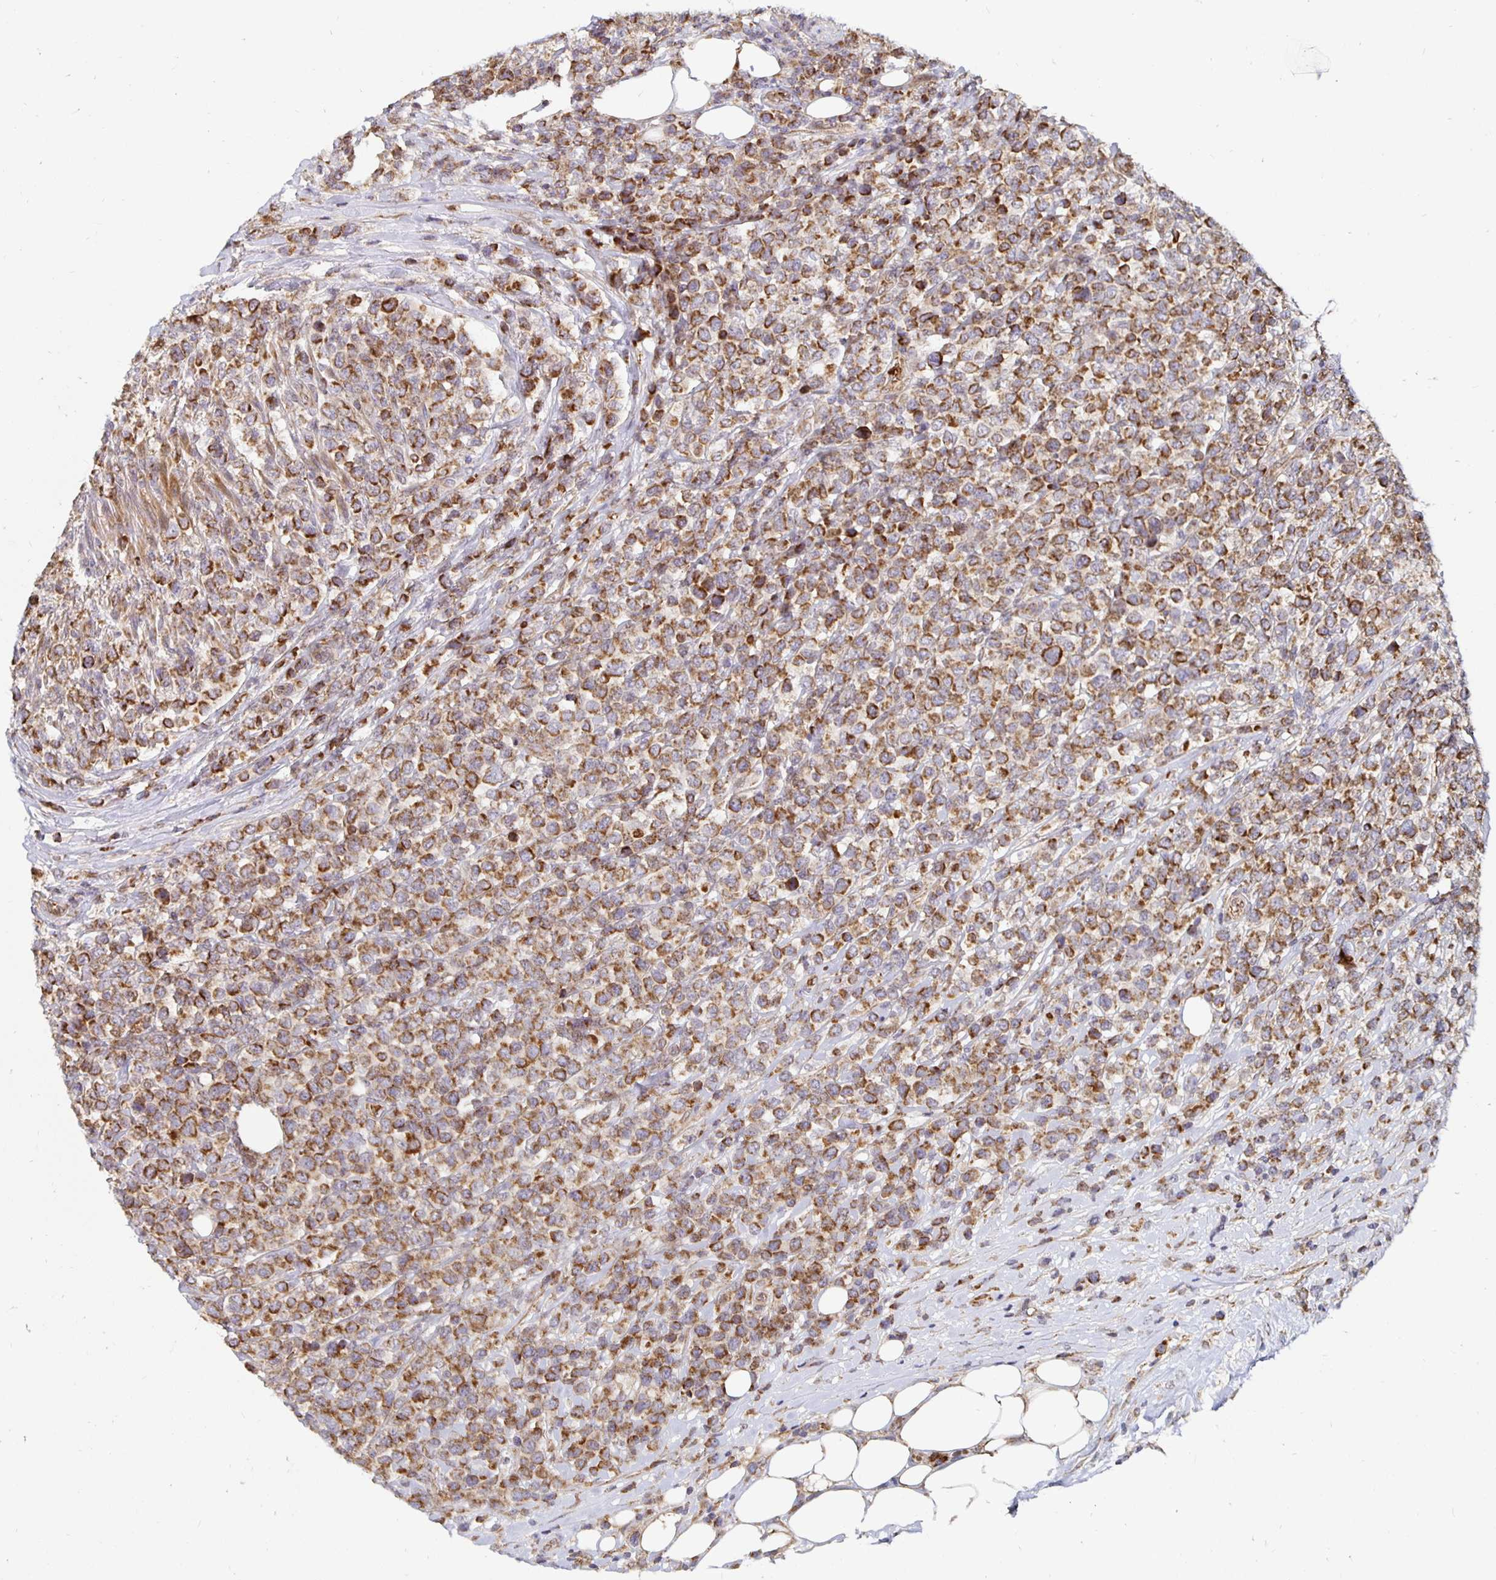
{"staining": {"intensity": "moderate", "quantity": ">75%", "location": "cytoplasmic/membranous"}, "tissue": "lymphoma", "cell_type": "Tumor cells", "image_type": "cancer", "snomed": [{"axis": "morphology", "description": "Malignant lymphoma, non-Hodgkin's type, High grade"}, {"axis": "topography", "description": "Soft tissue"}], "caption": "The micrograph displays staining of lymphoma, revealing moderate cytoplasmic/membranous protein positivity (brown color) within tumor cells. (Brightfield microscopy of DAB IHC at high magnification).", "gene": "MRPL28", "patient": {"sex": "female", "age": 56}}